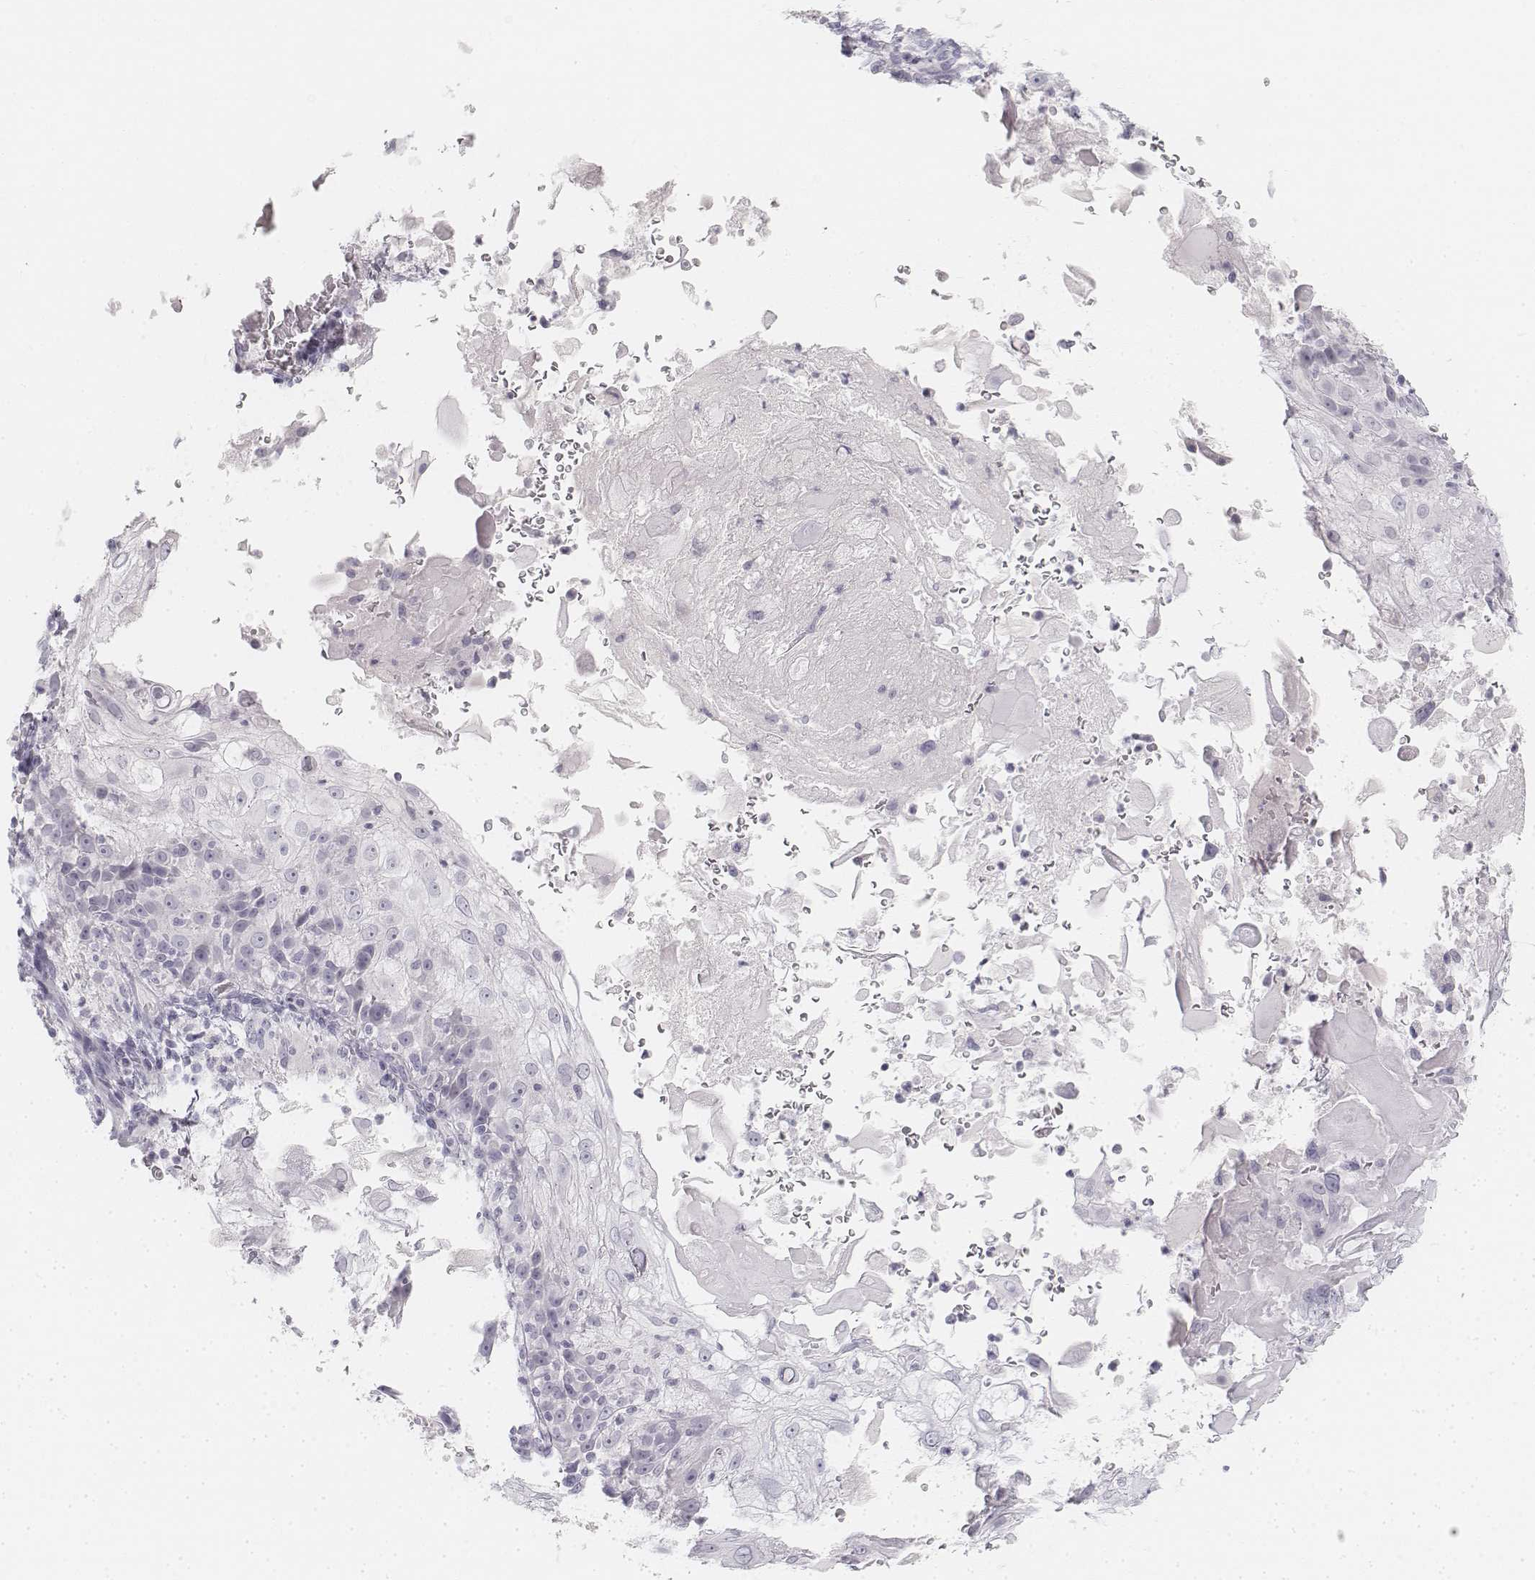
{"staining": {"intensity": "negative", "quantity": "none", "location": "none"}, "tissue": "skin cancer", "cell_type": "Tumor cells", "image_type": "cancer", "snomed": [{"axis": "morphology", "description": "Normal tissue, NOS"}, {"axis": "morphology", "description": "Squamous cell carcinoma, NOS"}, {"axis": "topography", "description": "Skin"}], "caption": "The photomicrograph displays no significant positivity in tumor cells of skin squamous cell carcinoma.", "gene": "KRT25", "patient": {"sex": "female", "age": 83}}